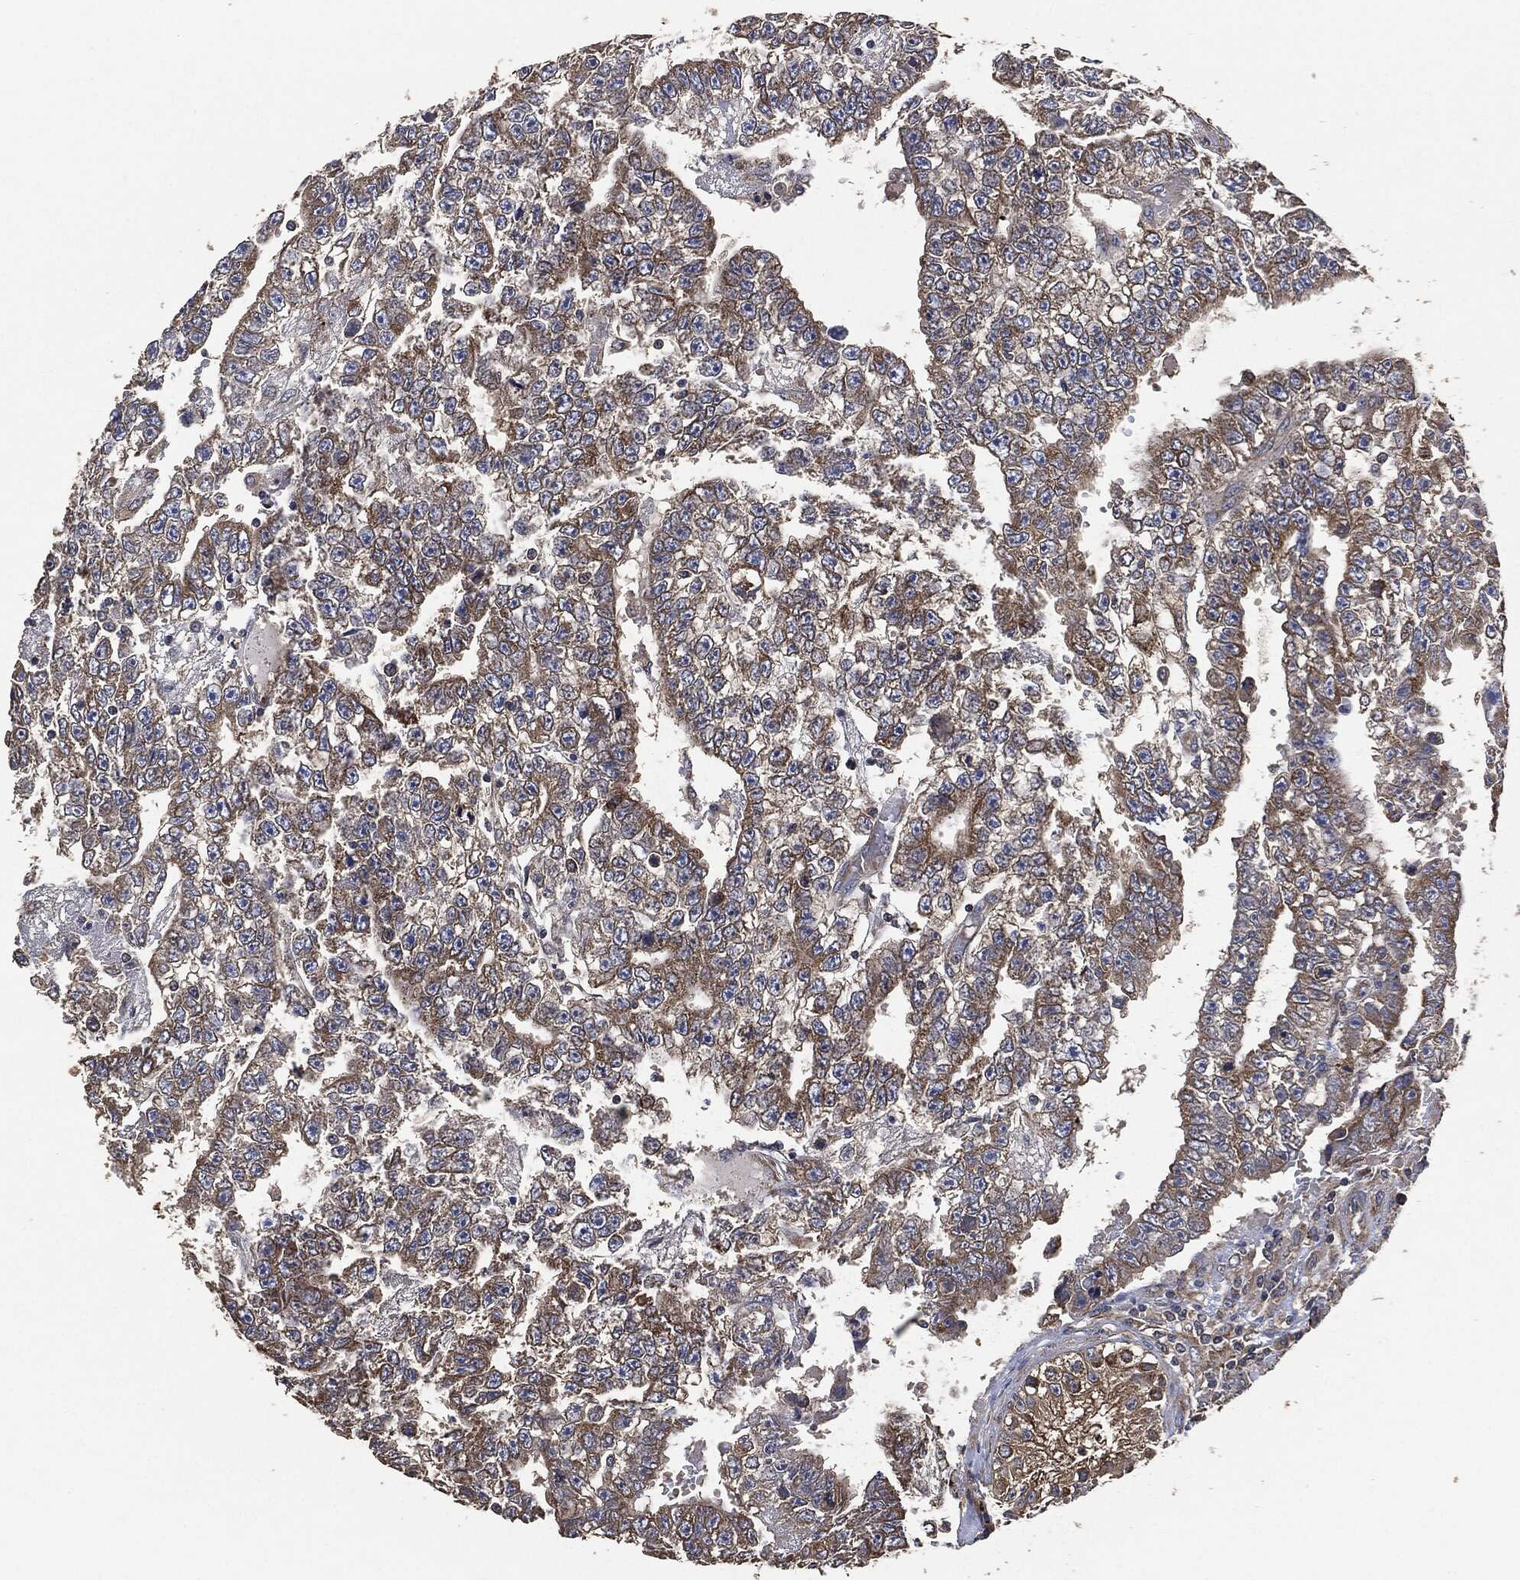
{"staining": {"intensity": "moderate", "quantity": "<25%", "location": "cytoplasmic/membranous"}, "tissue": "testis cancer", "cell_type": "Tumor cells", "image_type": "cancer", "snomed": [{"axis": "morphology", "description": "Carcinoma, Embryonal, NOS"}, {"axis": "topography", "description": "Testis"}], "caption": "Testis cancer (embryonal carcinoma) stained with IHC exhibits moderate cytoplasmic/membranous expression in approximately <25% of tumor cells.", "gene": "STK3", "patient": {"sex": "male", "age": 25}}